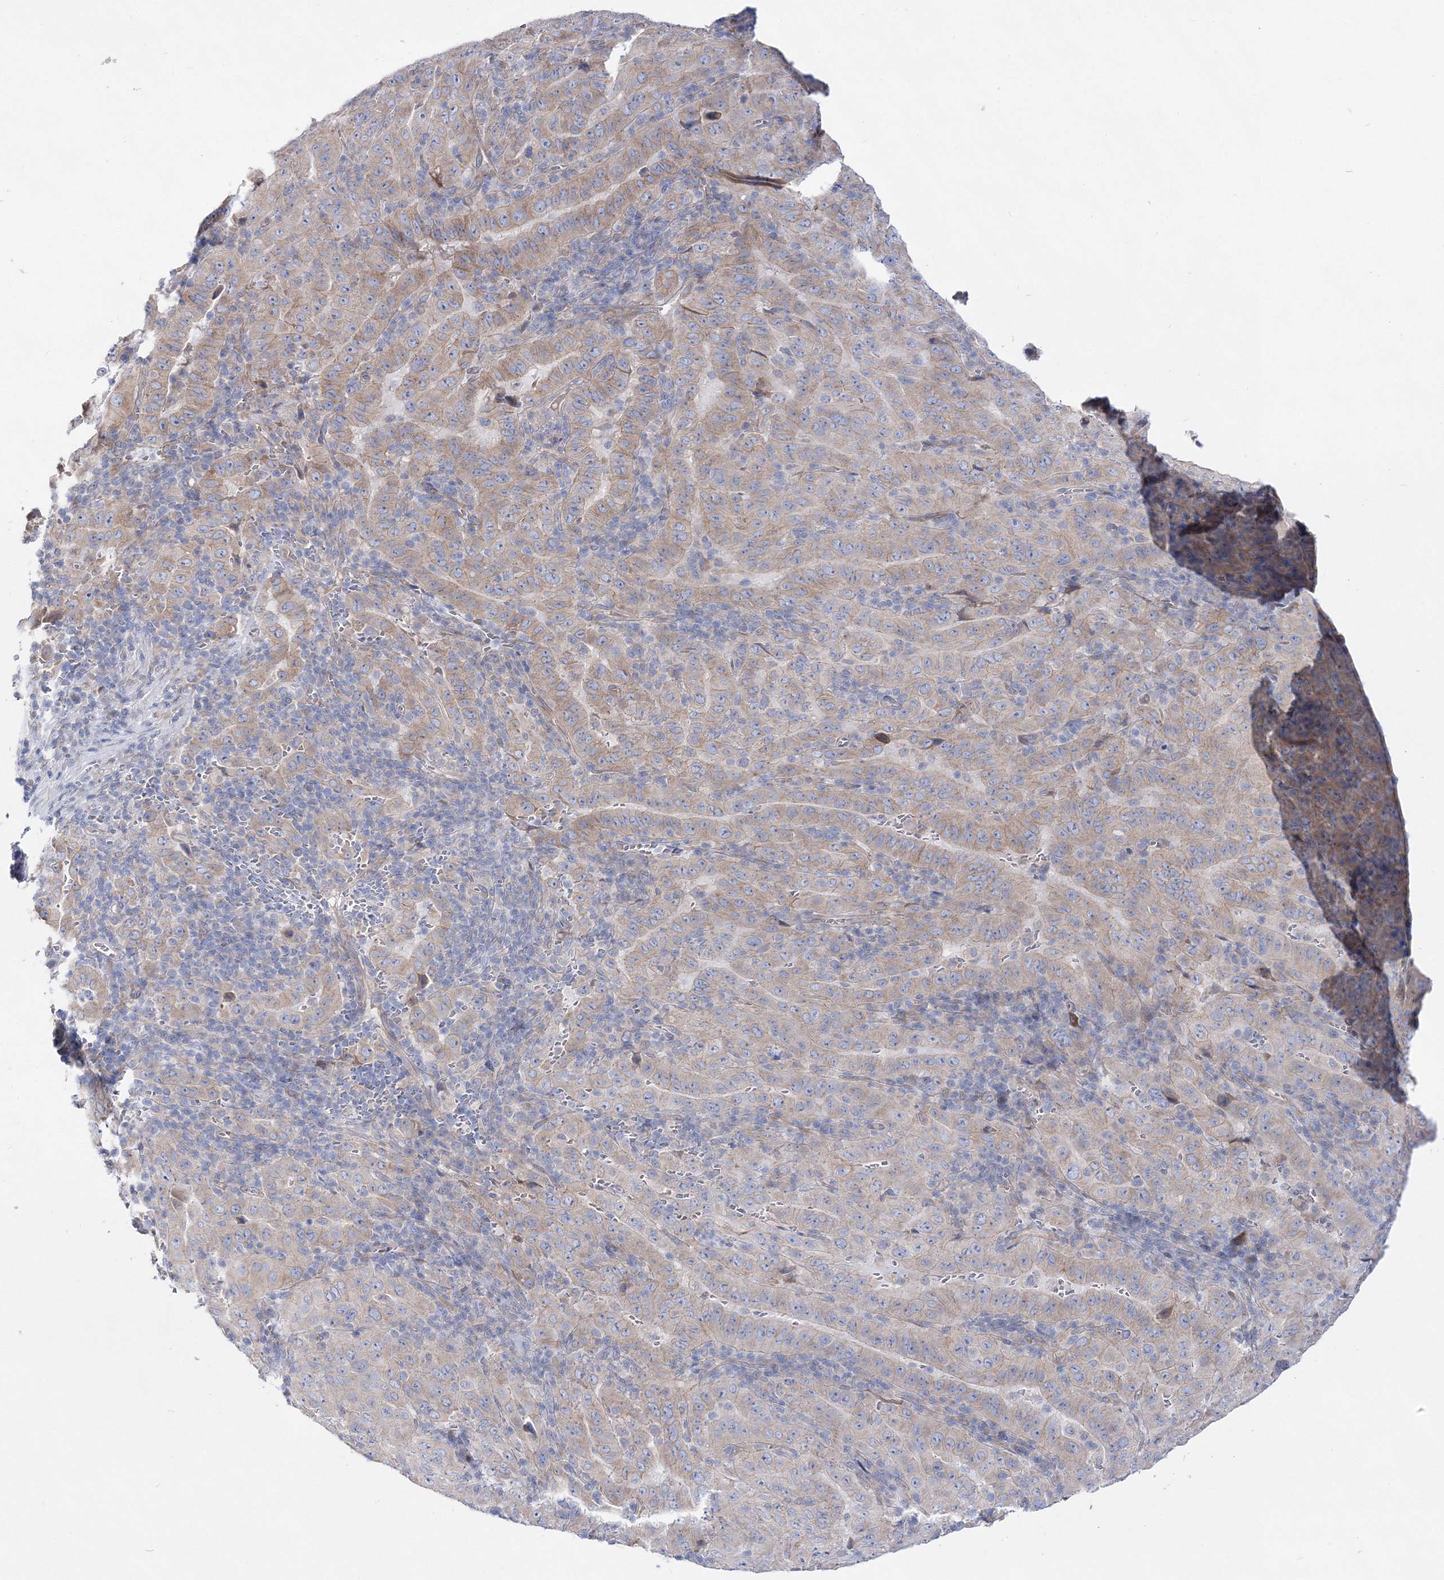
{"staining": {"intensity": "moderate", "quantity": ">75%", "location": "cytoplasmic/membranous"}, "tissue": "pancreatic cancer", "cell_type": "Tumor cells", "image_type": "cancer", "snomed": [{"axis": "morphology", "description": "Adenocarcinoma, NOS"}, {"axis": "topography", "description": "Pancreas"}], "caption": "Protein staining of pancreatic cancer (adenocarcinoma) tissue reveals moderate cytoplasmic/membranous staining in about >75% of tumor cells. Using DAB (brown) and hematoxylin (blue) stains, captured at high magnification using brightfield microscopy.", "gene": "ARHGAP32", "patient": {"sex": "male", "age": 63}}